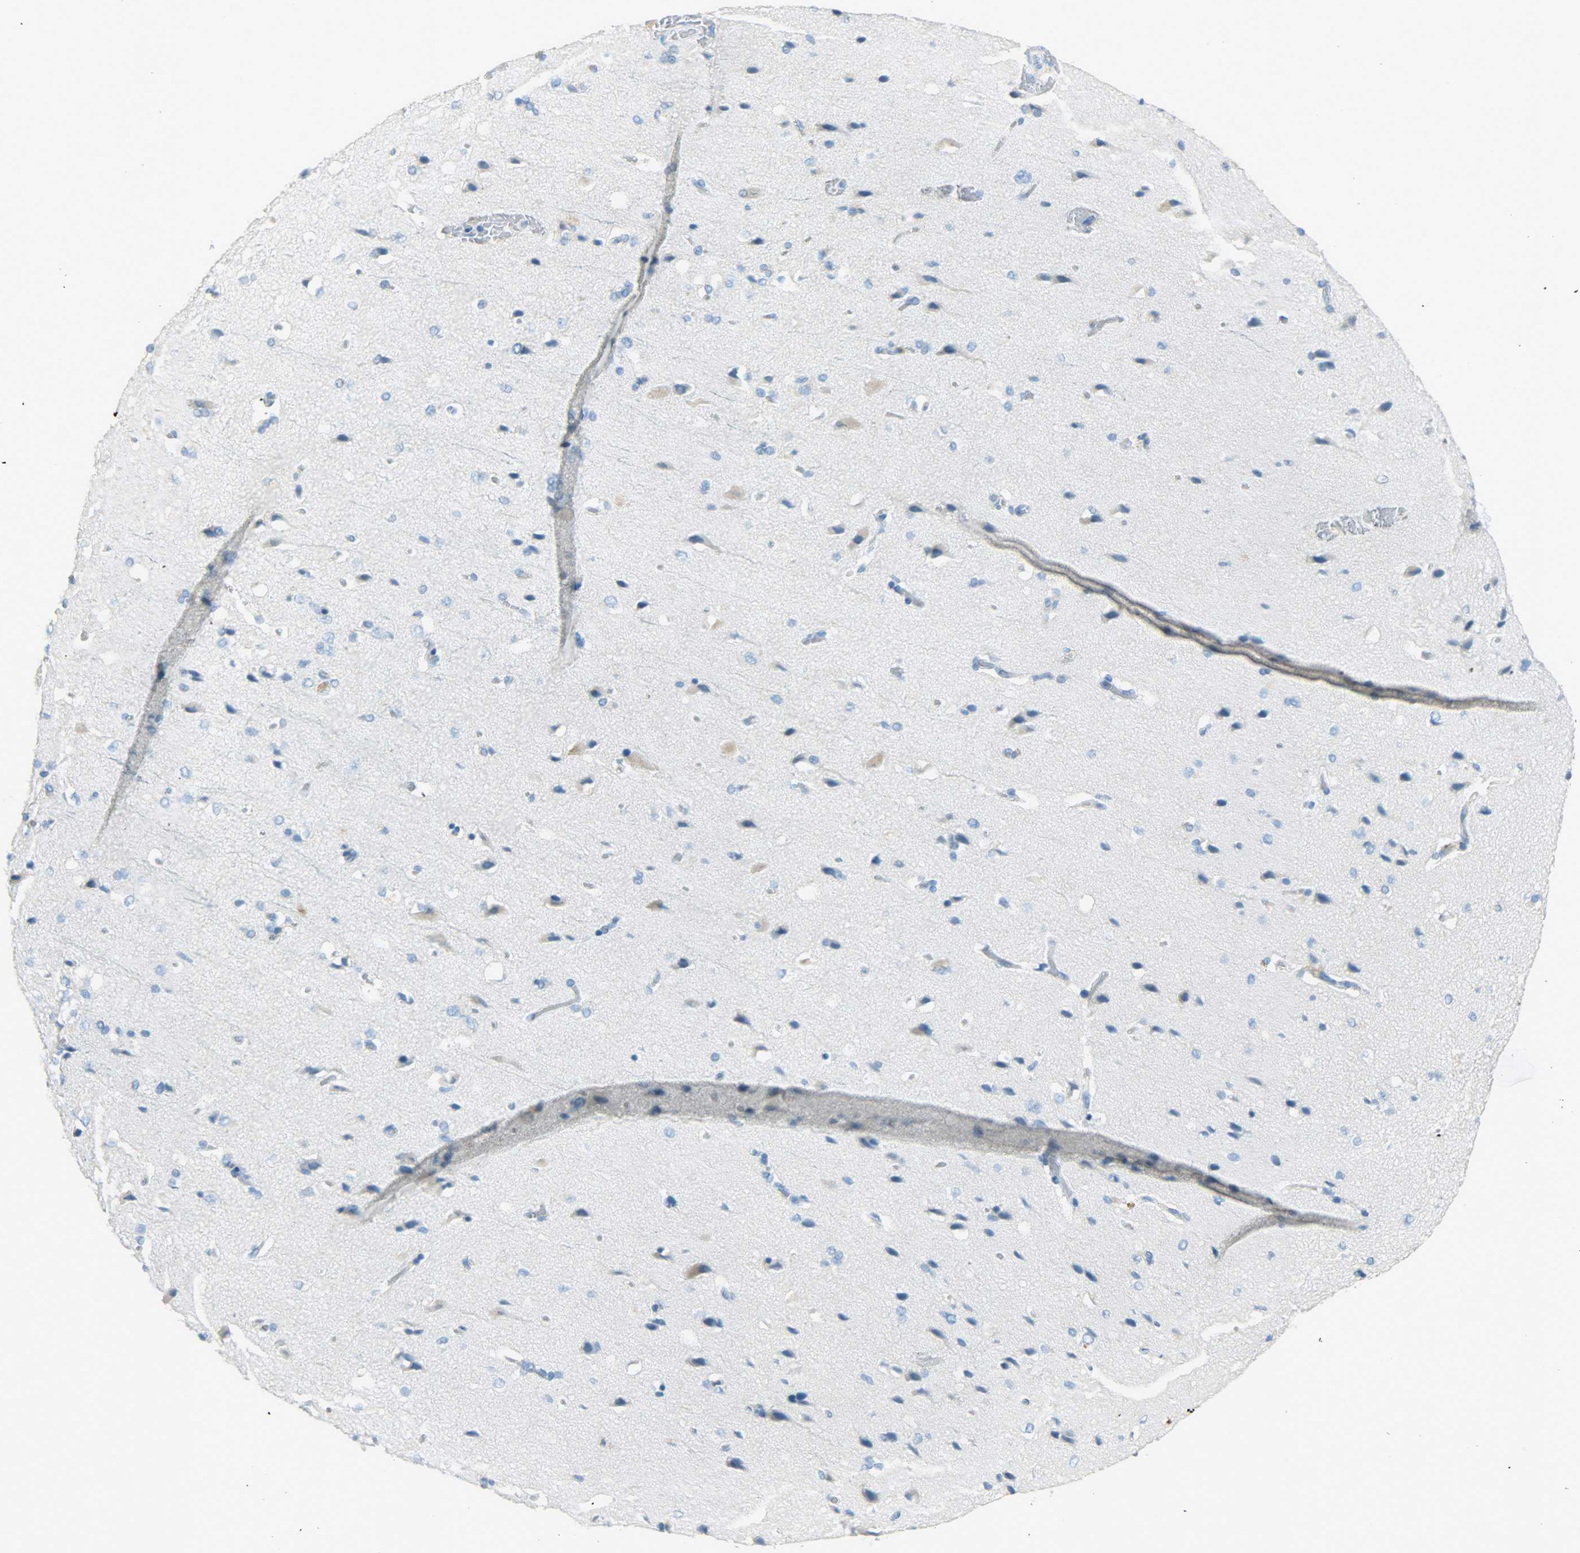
{"staining": {"intensity": "negative", "quantity": "none", "location": "none"}, "tissue": "cerebral cortex", "cell_type": "Endothelial cells", "image_type": "normal", "snomed": [{"axis": "morphology", "description": "Normal tissue, NOS"}, {"axis": "topography", "description": "Cerebral cortex"}], "caption": "IHC photomicrograph of benign cerebral cortex: cerebral cortex stained with DAB (3,3'-diaminobenzidine) reveals no significant protein staining in endothelial cells. (DAB IHC with hematoxylin counter stain).", "gene": "PROM1", "patient": {"sex": "male", "age": 62}}